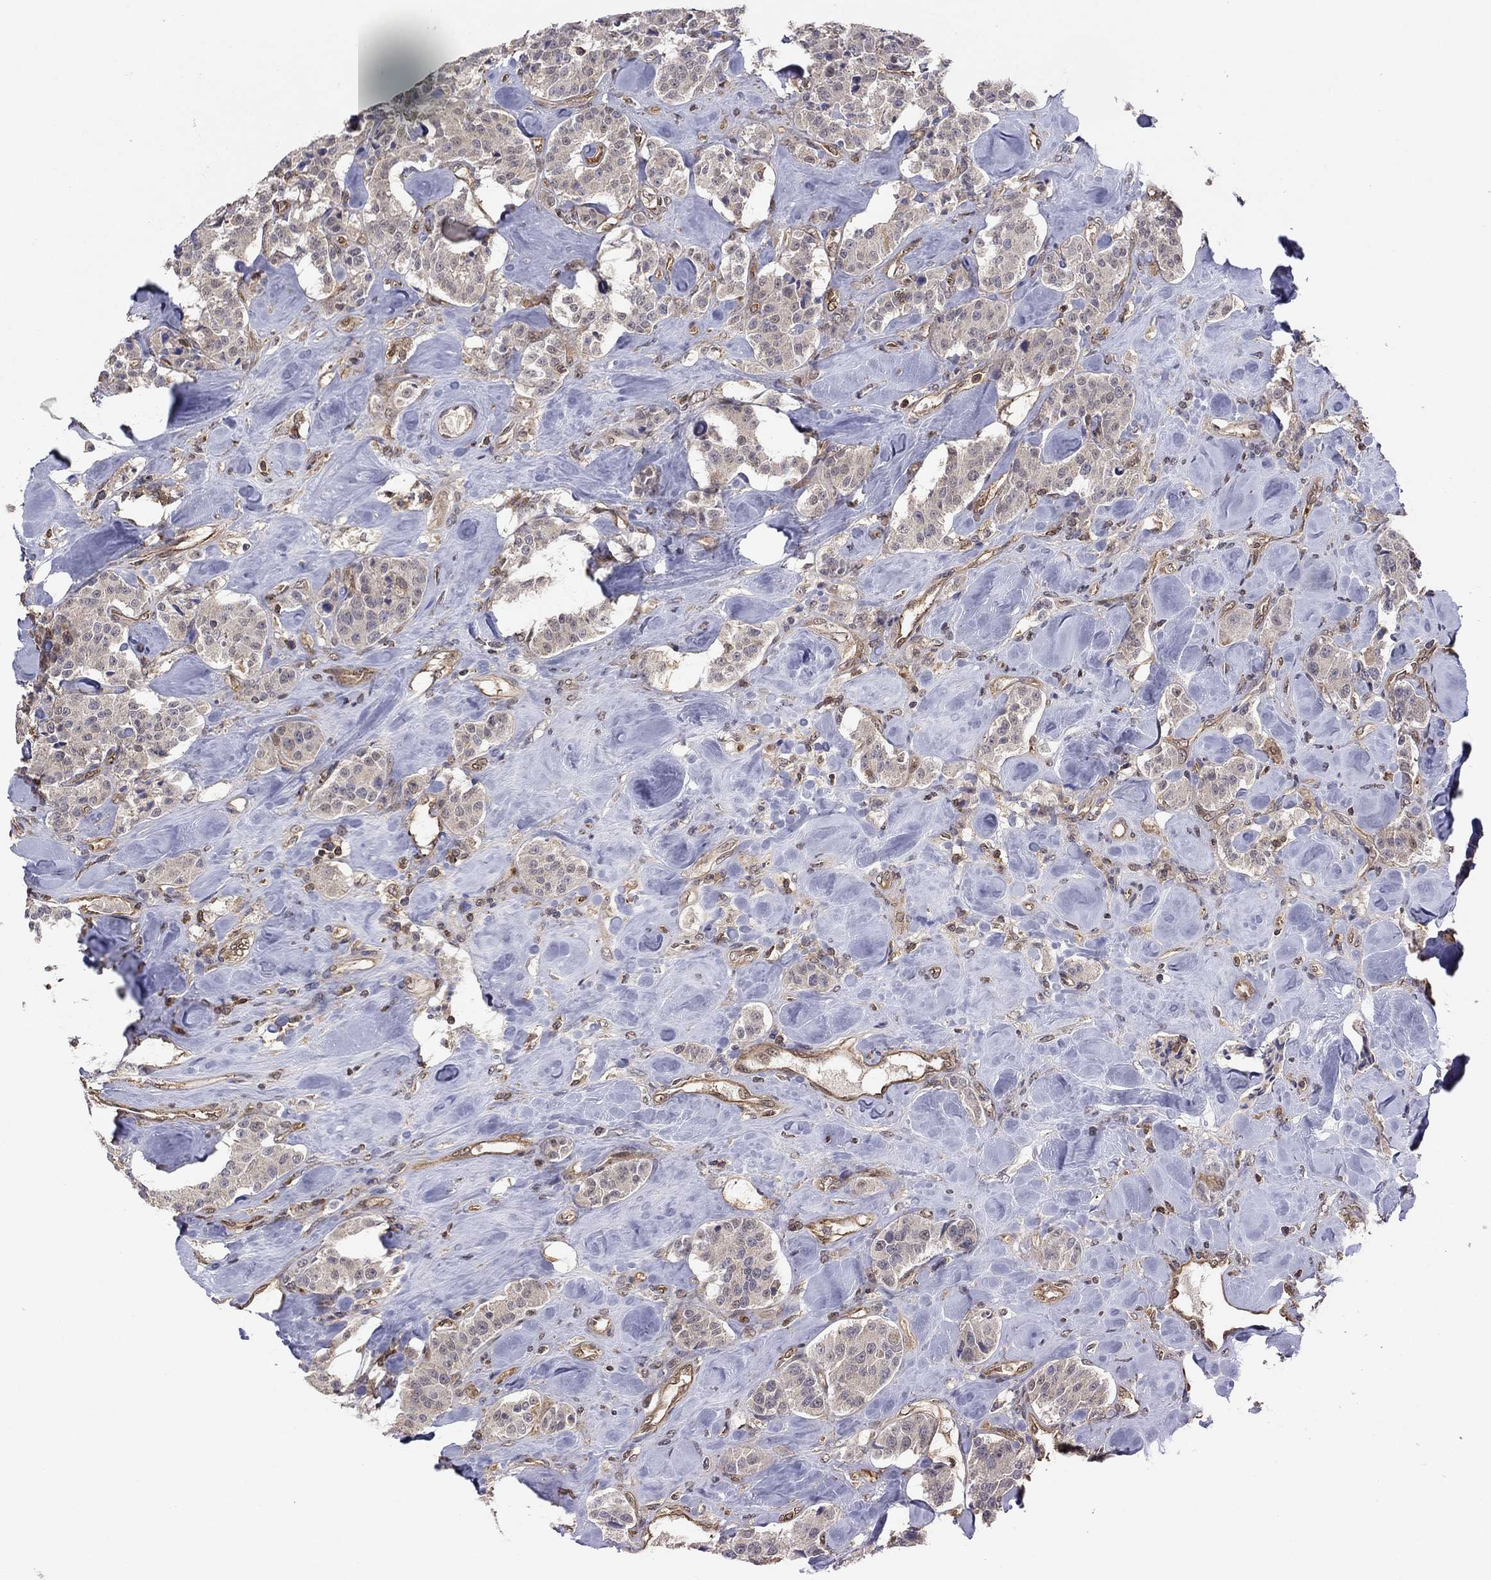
{"staining": {"intensity": "negative", "quantity": "none", "location": "none"}, "tissue": "carcinoid", "cell_type": "Tumor cells", "image_type": "cancer", "snomed": [{"axis": "morphology", "description": "Carcinoid, malignant, NOS"}, {"axis": "topography", "description": "Pancreas"}], "caption": "Protein analysis of carcinoid displays no significant positivity in tumor cells.", "gene": "RNF114", "patient": {"sex": "male", "age": 41}}